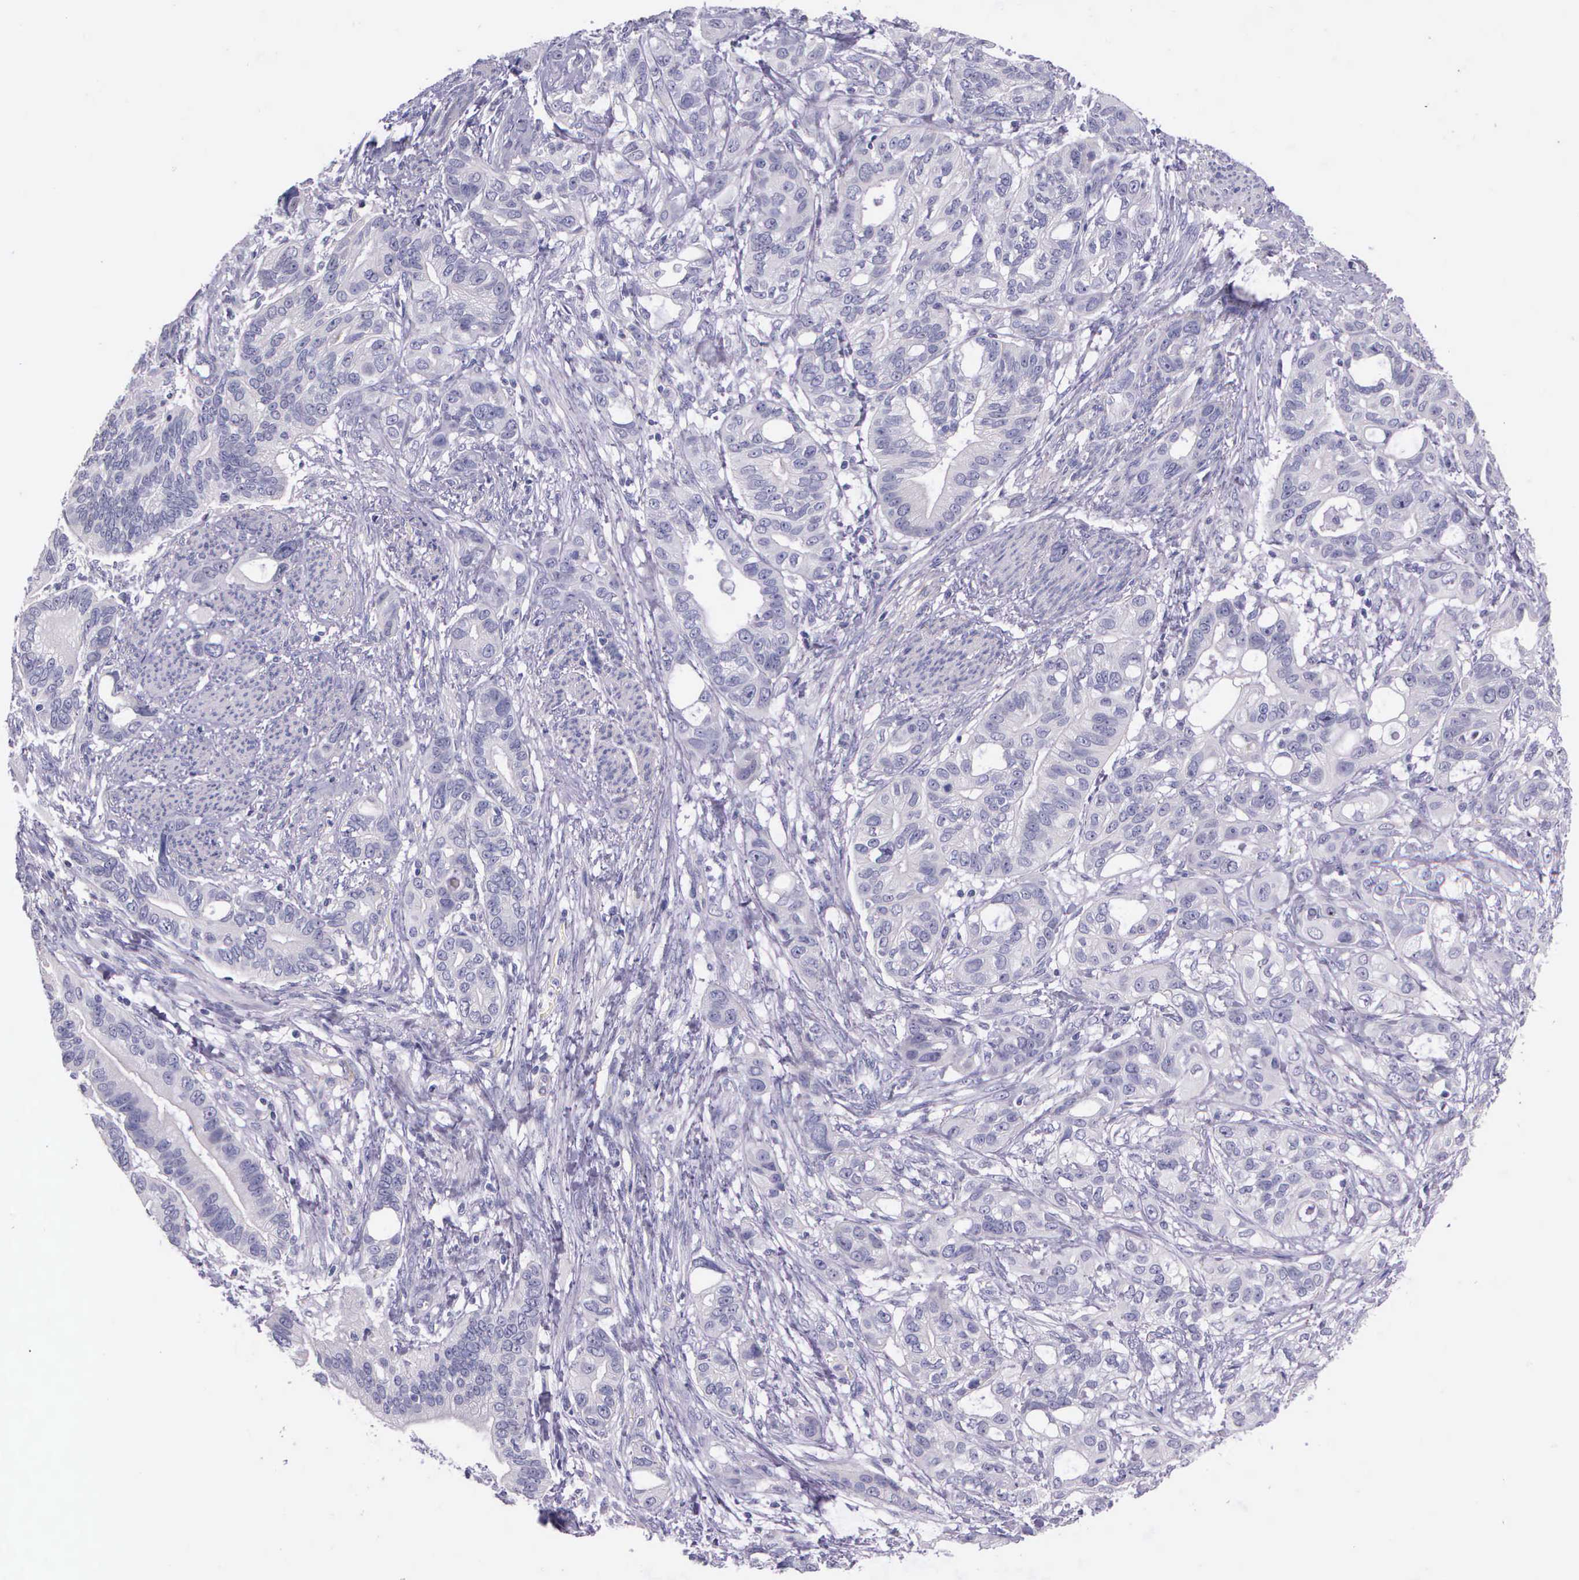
{"staining": {"intensity": "negative", "quantity": "none", "location": "none"}, "tissue": "stomach cancer", "cell_type": "Tumor cells", "image_type": "cancer", "snomed": [{"axis": "morphology", "description": "Adenocarcinoma, NOS"}, {"axis": "topography", "description": "Stomach, upper"}], "caption": "Tumor cells are negative for protein expression in human stomach adenocarcinoma.", "gene": "THSD7A", "patient": {"sex": "male", "age": 47}}